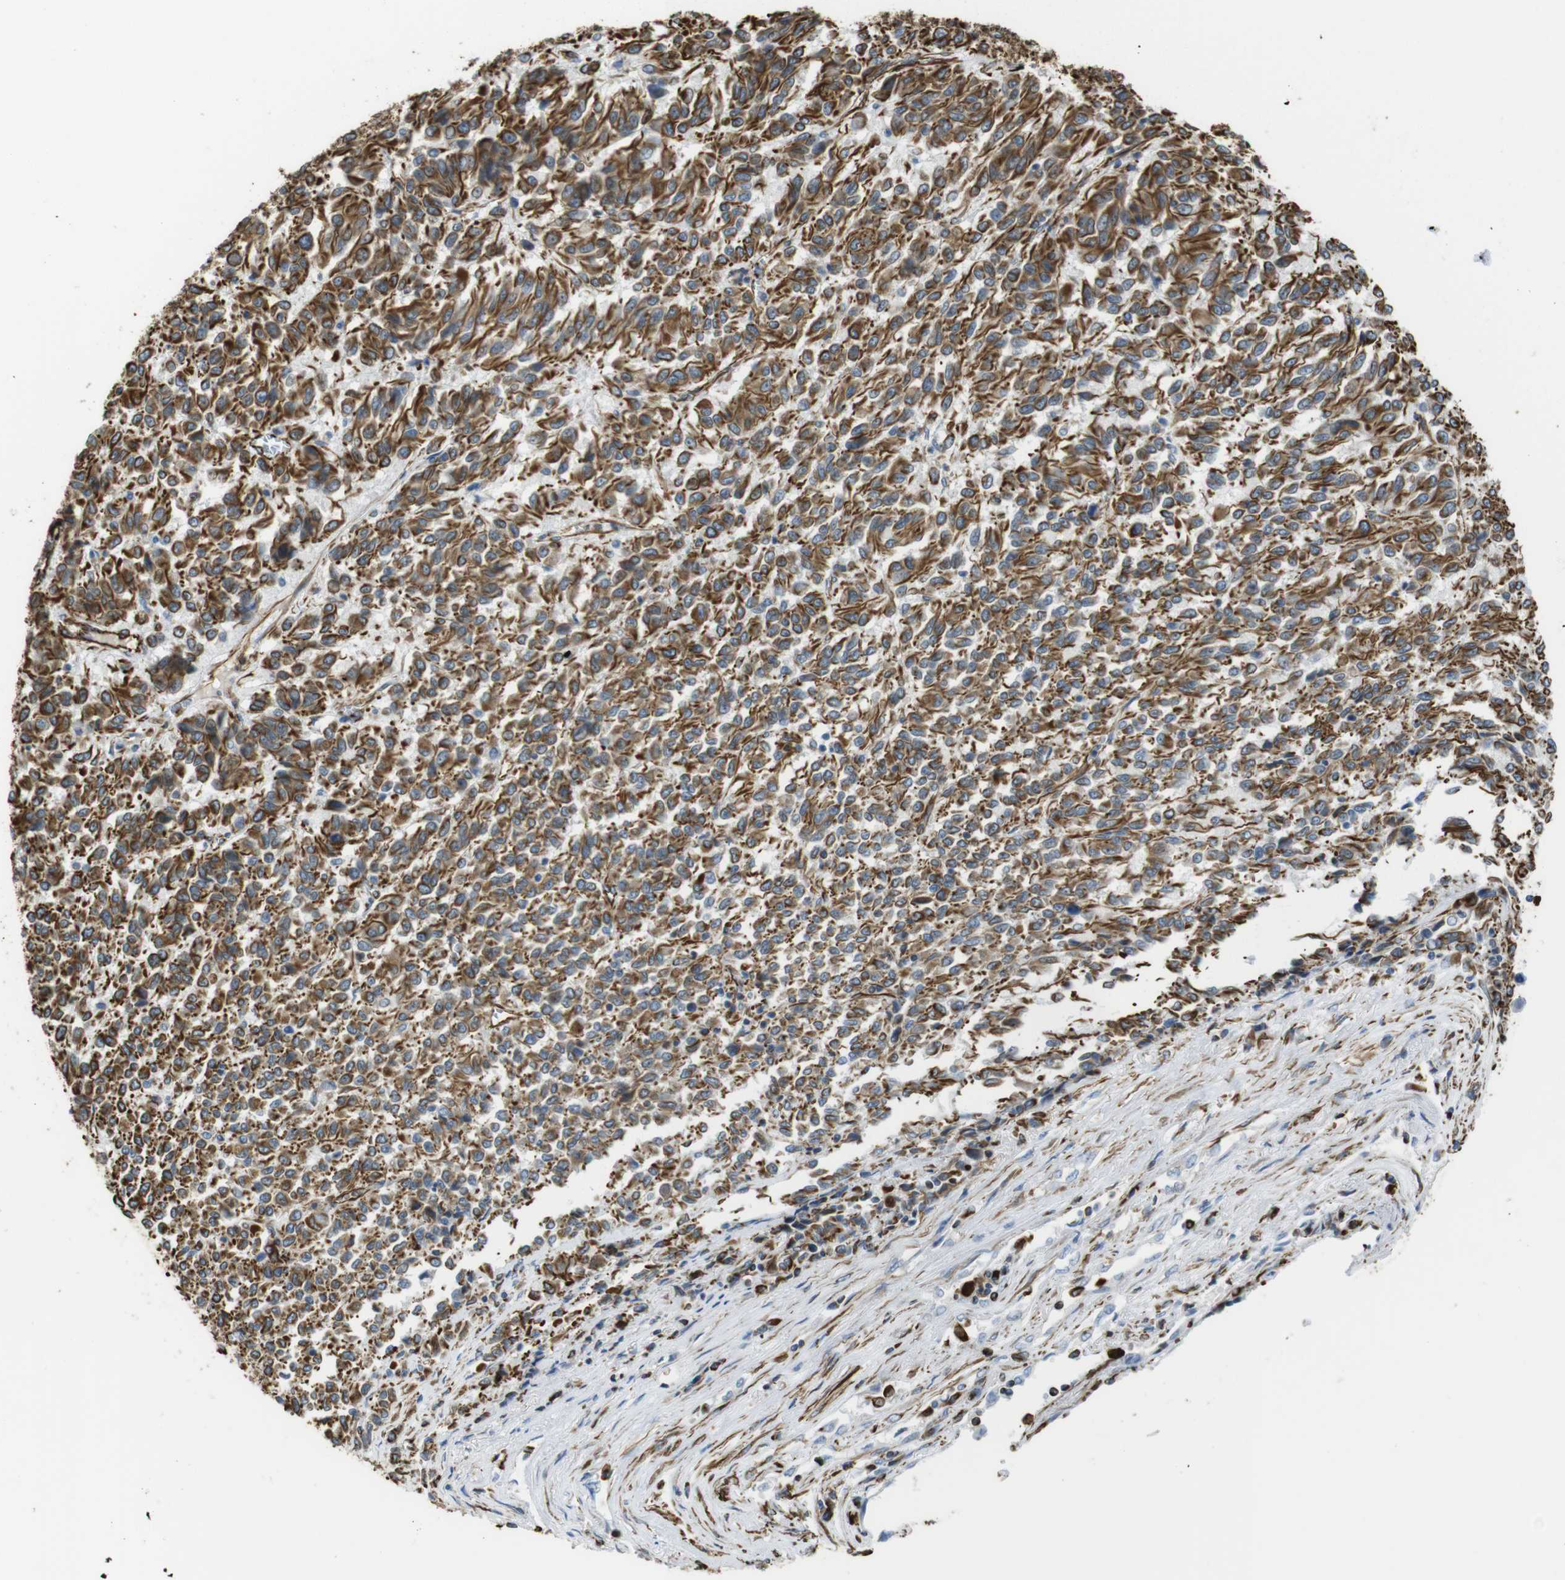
{"staining": {"intensity": "moderate", "quantity": ">75%", "location": "cytoplasmic/membranous"}, "tissue": "melanoma", "cell_type": "Tumor cells", "image_type": "cancer", "snomed": [{"axis": "morphology", "description": "Malignant melanoma, Metastatic site"}, {"axis": "topography", "description": "Lung"}], "caption": "The immunohistochemical stain labels moderate cytoplasmic/membranous positivity in tumor cells of malignant melanoma (metastatic site) tissue.", "gene": "RALGPS1", "patient": {"sex": "male", "age": 64}}